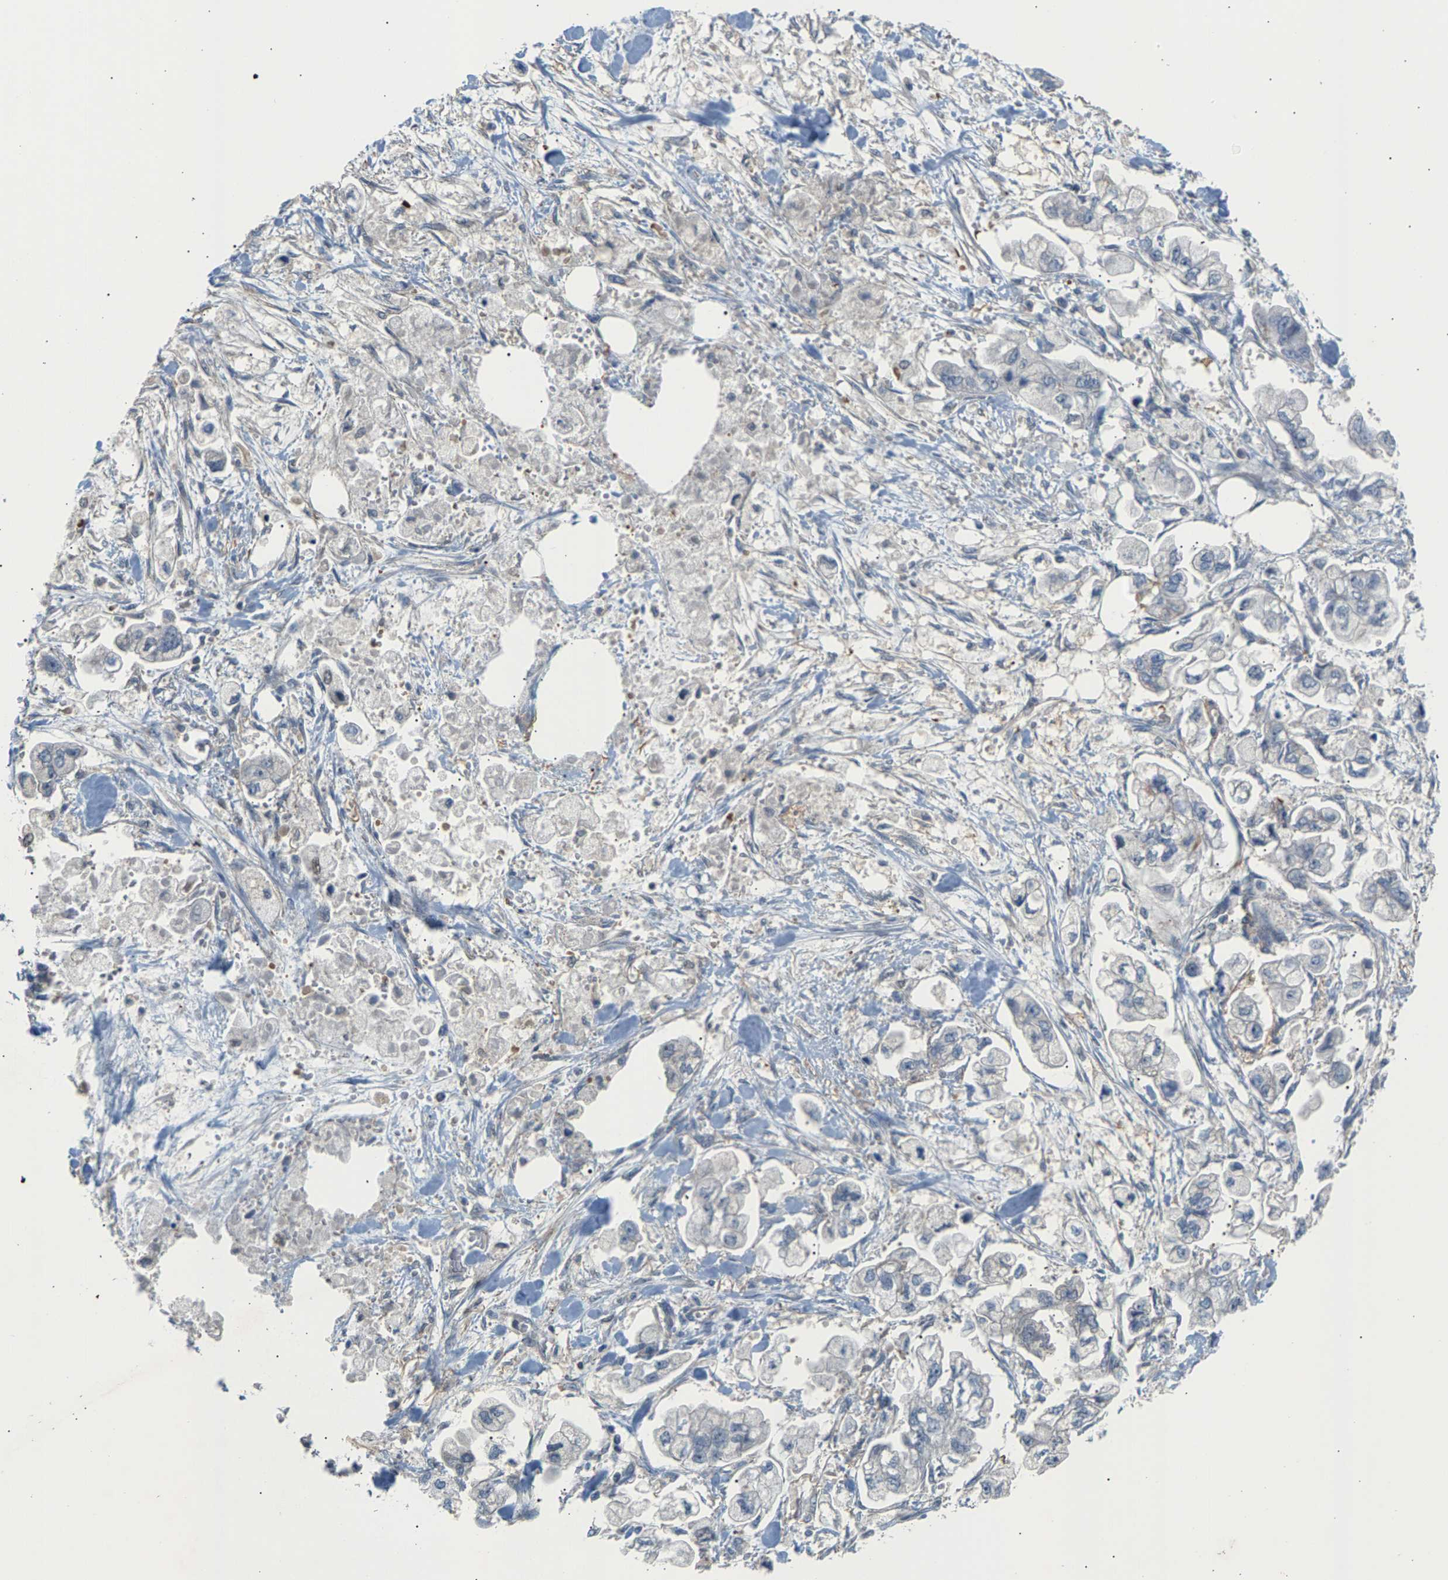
{"staining": {"intensity": "negative", "quantity": "none", "location": "none"}, "tissue": "stomach cancer", "cell_type": "Tumor cells", "image_type": "cancer", "snomed": [{"axis": "morphology", "description": "Normal tissue, NOS"}, {"axis": "morphology", "description": "Adenocarcinoma, NOS"}, {"axis": "topography", "description": "Stomach"}], "caption": "Immunohistochemistry (IHC) of stomach cancer (adenocarcinoma) exhibits no positivity in tumor cells. Nuclei are stained in blue.", "gene": "KRTAP27-1", "patient": {"sex": "male", "age": 62}}